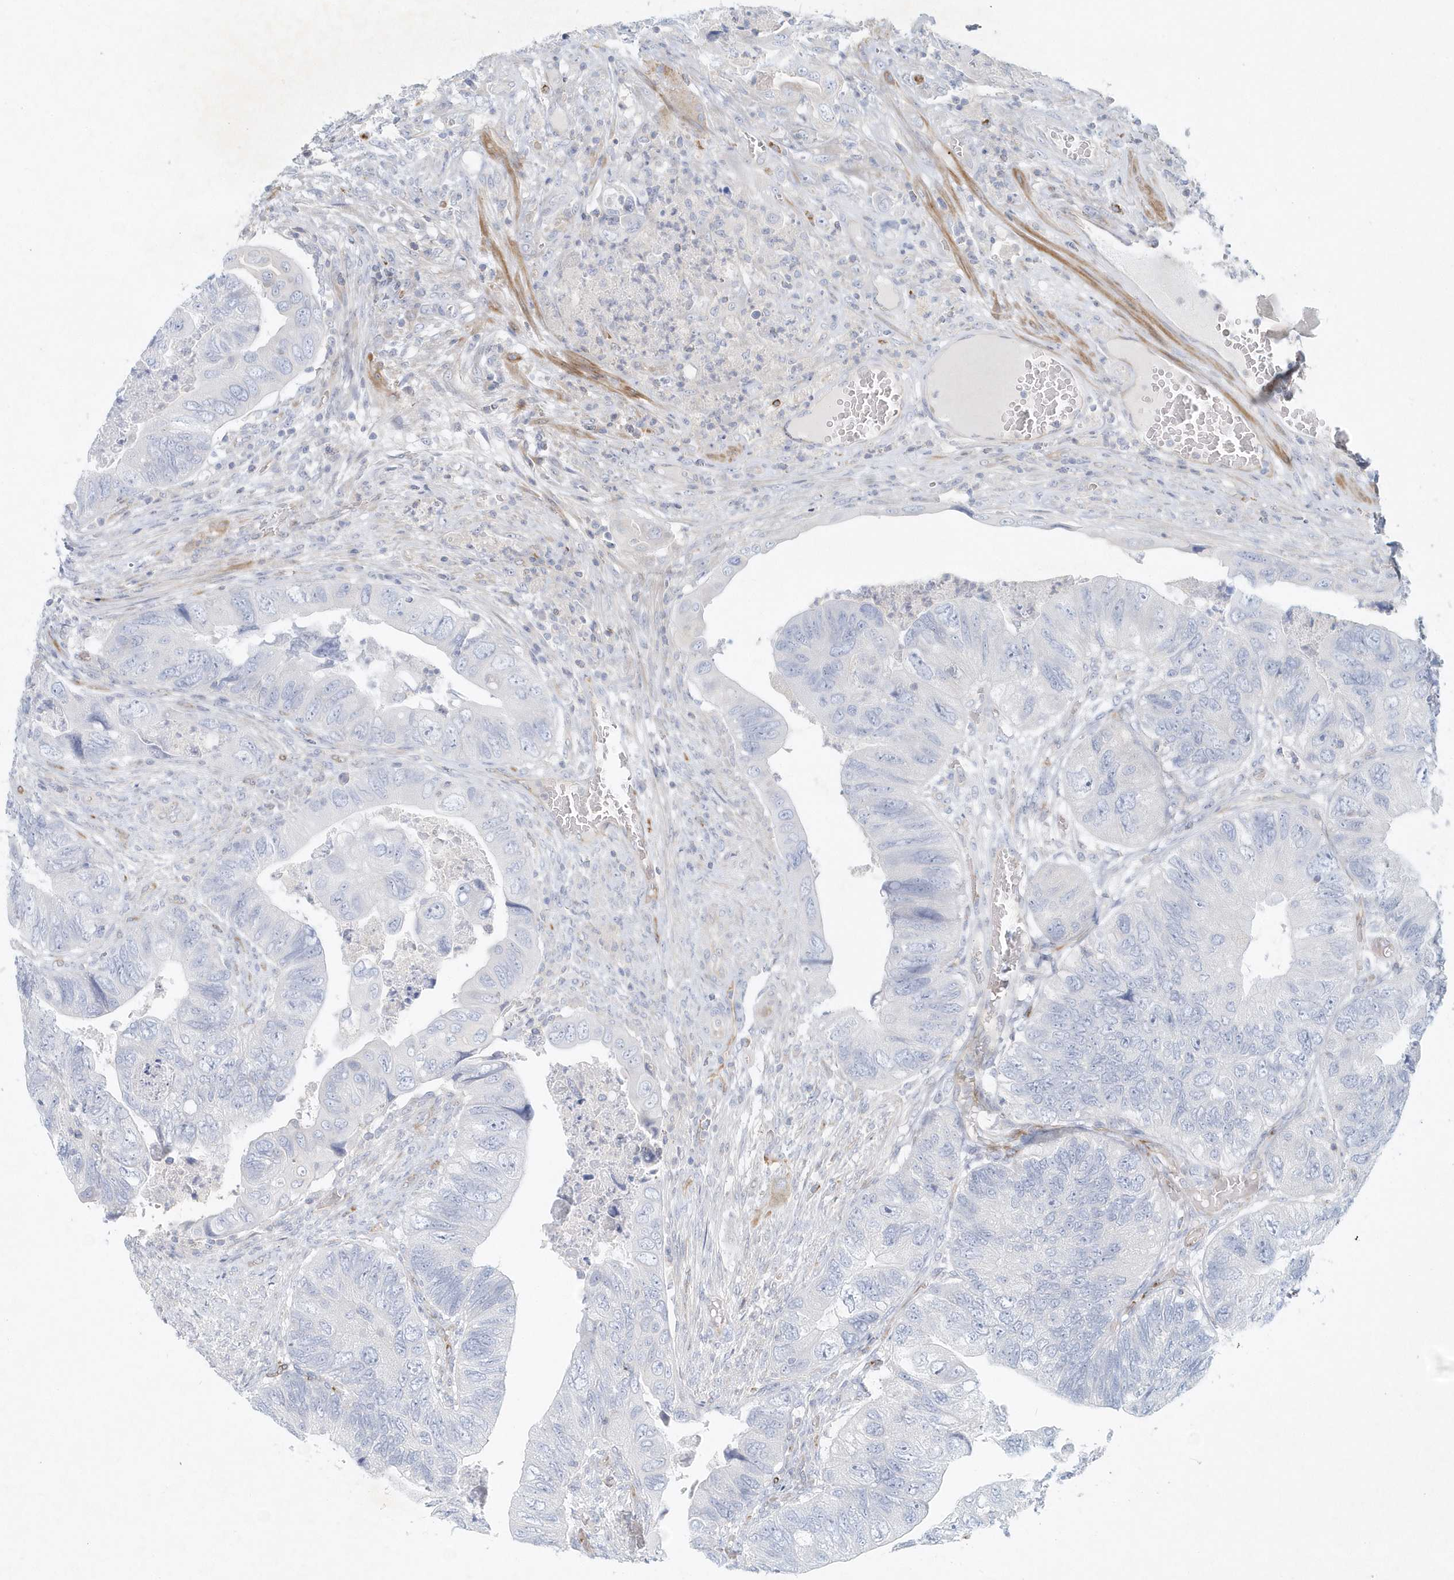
{"staining": {"intensity": "negative", "quantity": "none", "location": "none"}, "tissue": "colorectal cancer", "cell_type": "Tumor cells", "image_type": "cancer", "snomed": [{"axis": "morphology", "description": "Adenocarcinoma, NOS"}, {"axis": "topography", "description": "Rectum"}], "caption": "IHC histopathology image of human colorectal cancer (adenocarcinoma) stained for a protein (brown), which exhibits no staining in tumor cells.", "gene": "DNAH1", "patient": {"sex": "male", "age": 63}}